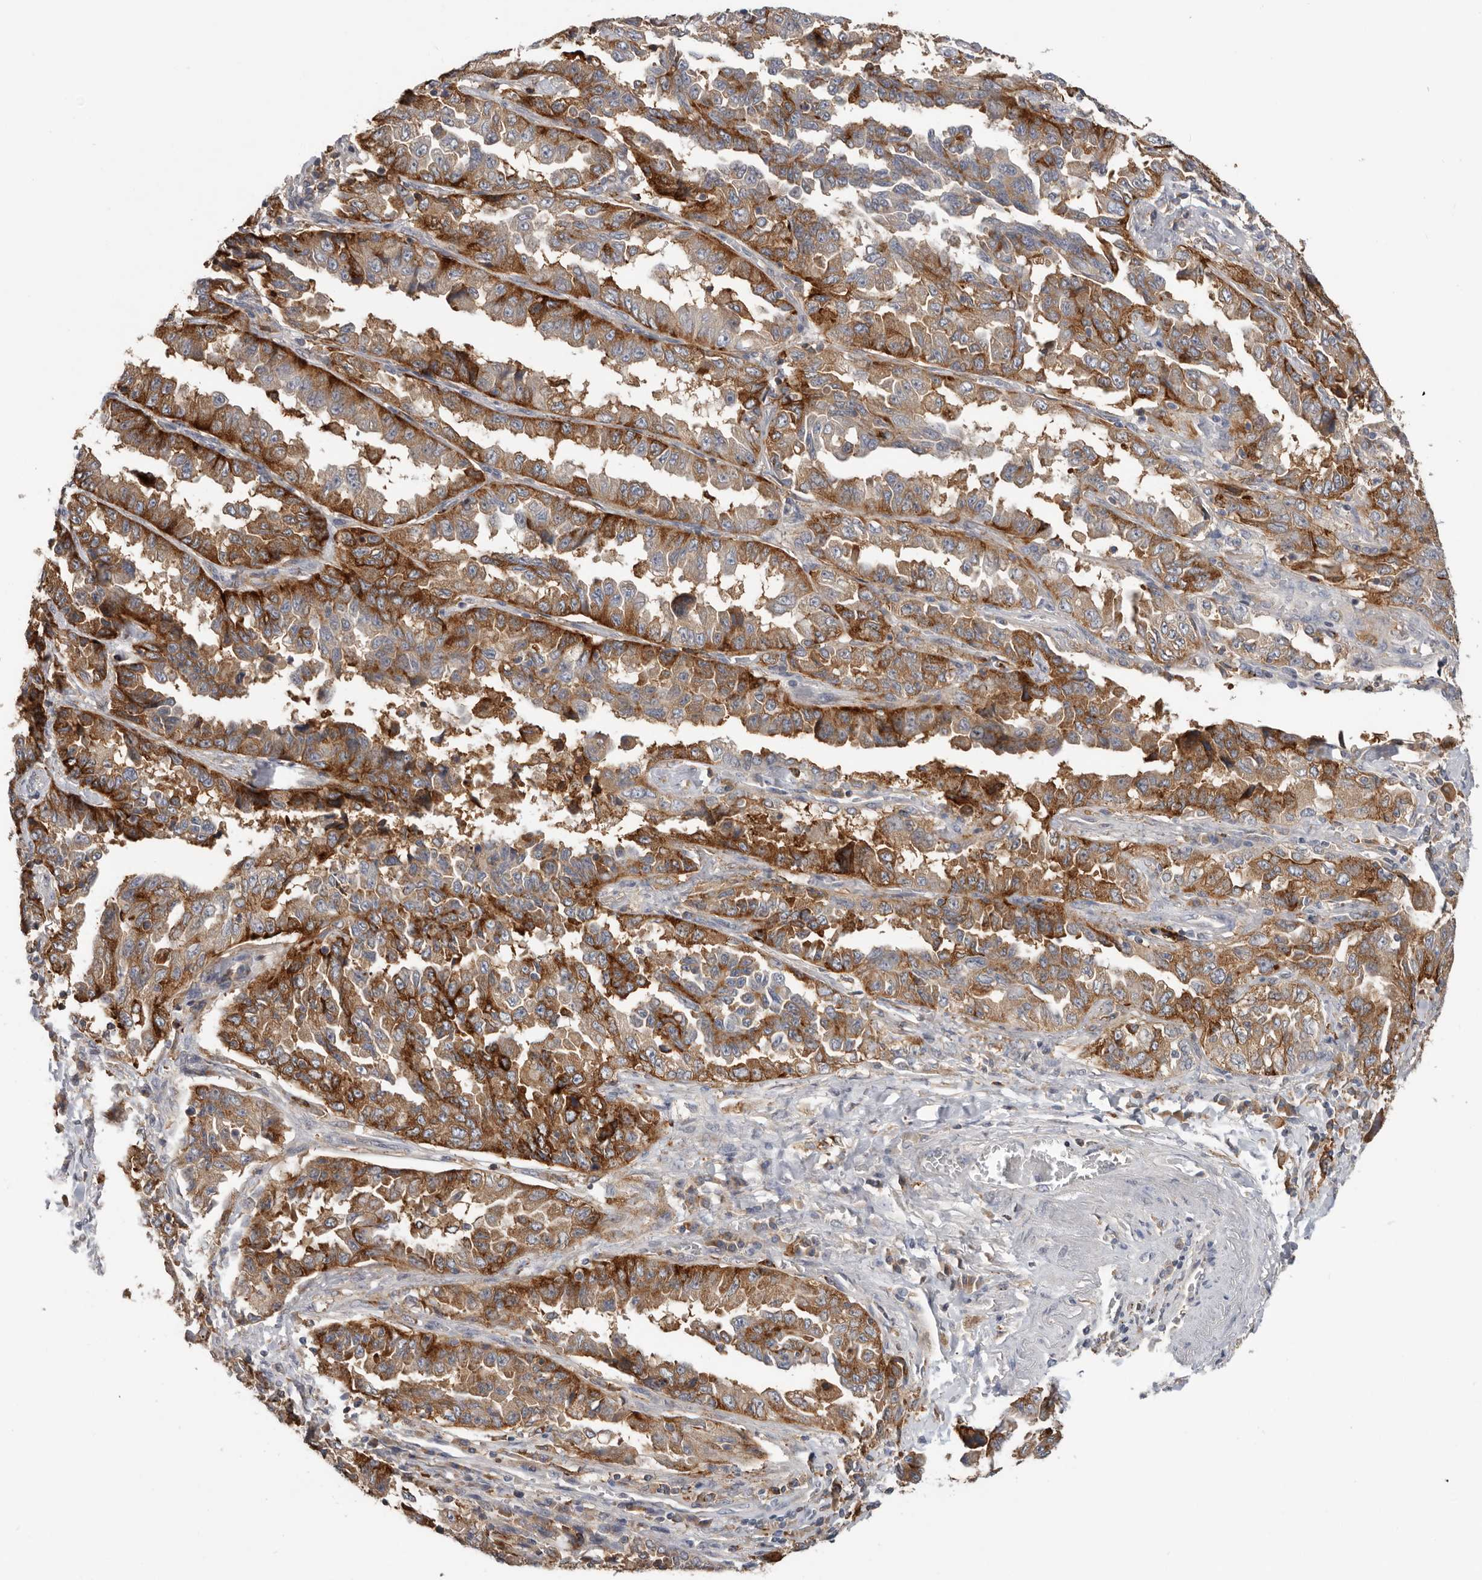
{"staining": {"intensity": "strong", "quantity": ">75%", "location": "cytoplasmic/membranous"}, "tissue": "lung cancer", "cell_type": "Tumor cells", "image_type": "cancer", "snomed": [{"axis": "morphology", "description": "Adenocarcinoma, NOS"}, {"axis": "topography", "description": "Lung"}], "caption": "Immunohistochemical staining of human lung adenocarcinoma displays high levels of strong cytoplasmic/membranous protein expression in approximately >75% of tumor cells. Nuclei are stained in blue.", "gene": "TFRC", "patient": {"sex": "female", "age": 51}}